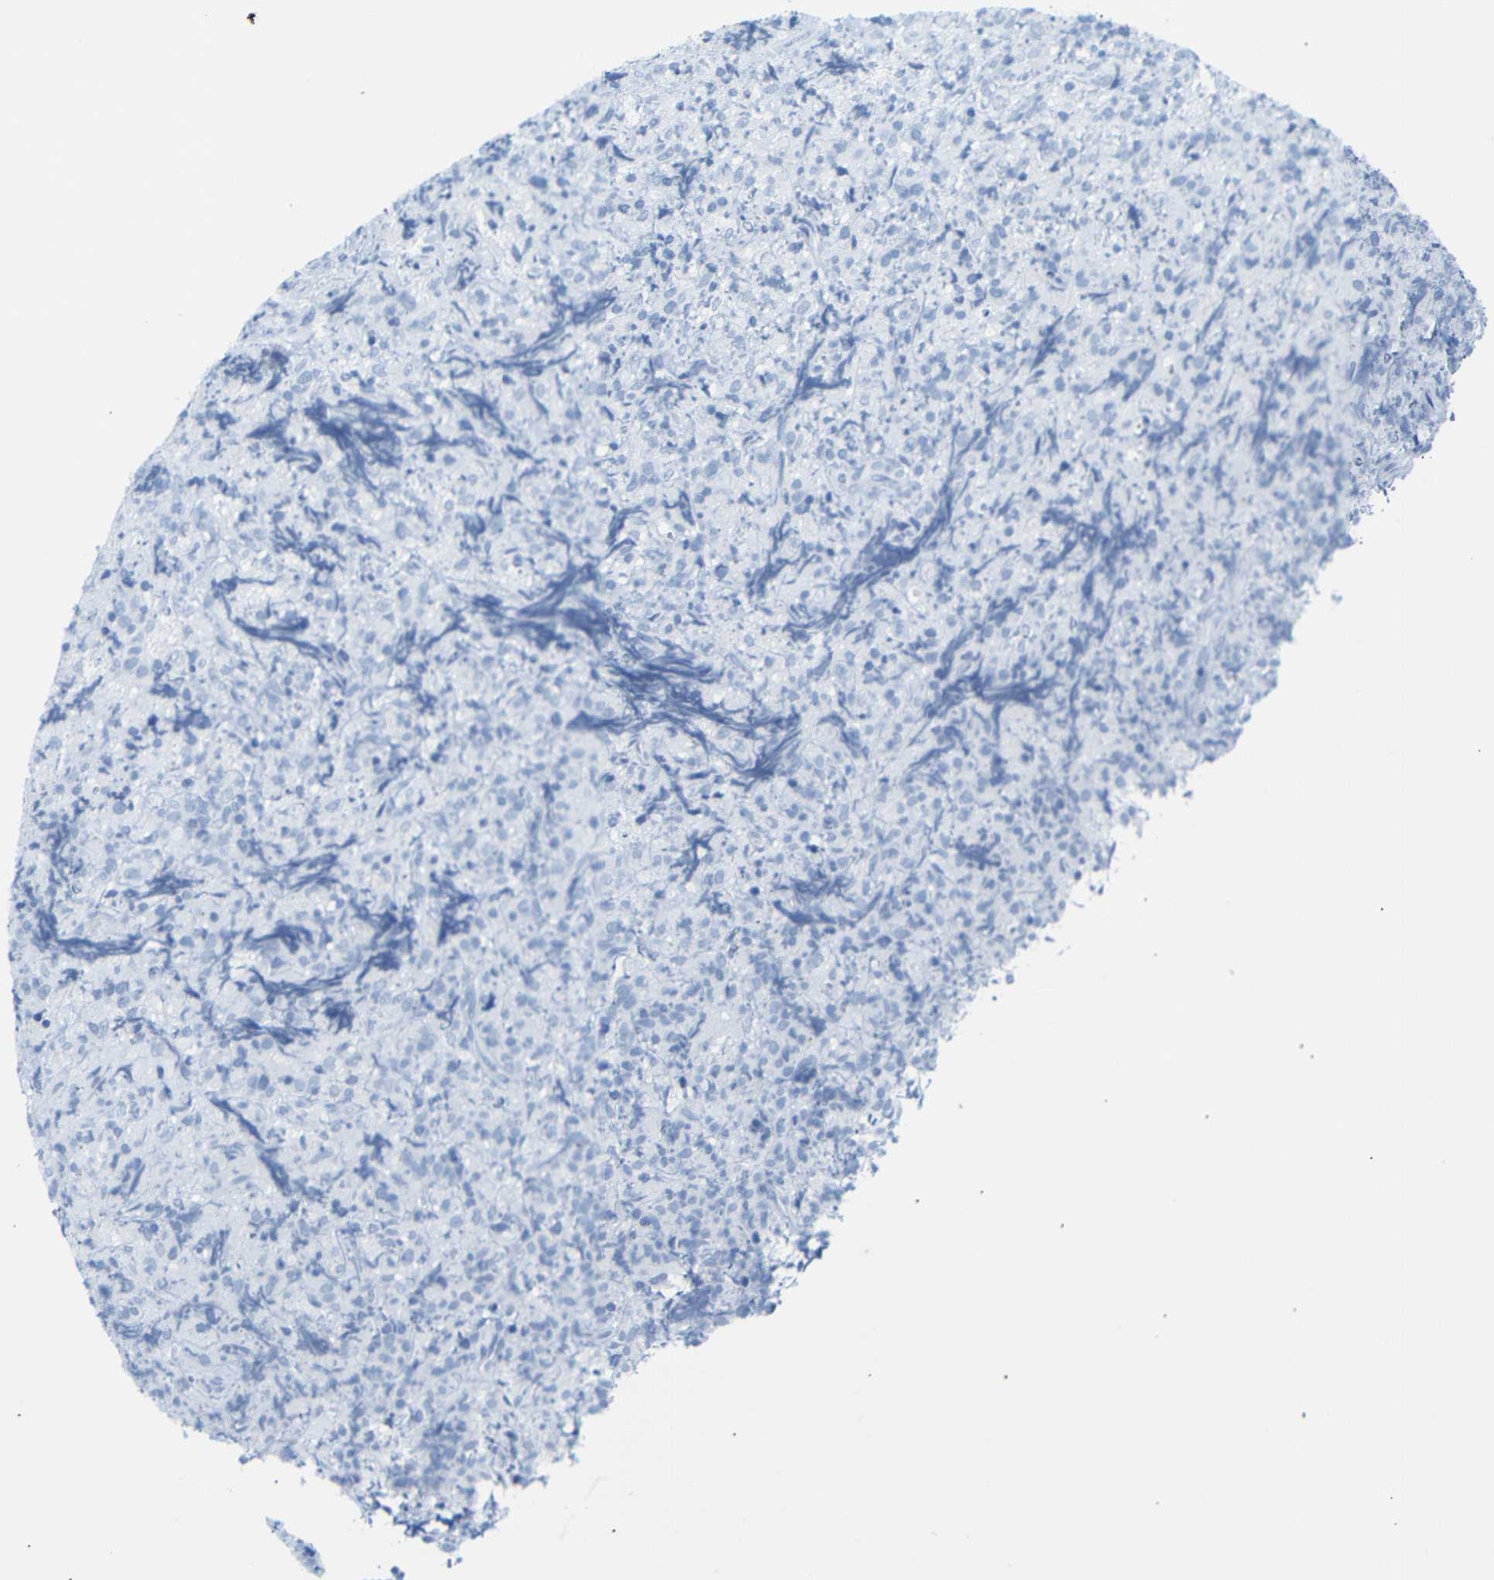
{"staining": {"intensity": "negative", "quantity": "none", "location": "none"}, "tissue": "lymphoma", "cell_type": "Tumor cells", "image_type": "cancer", "snomed": [{"axis": "morphology", "description": "Malignant lymphoma, non-Hodgkin's type, High grade"}, {"axis": "topography", "description": "Tonsil"}], "caption": "Immunohistochemistry (IHC) of human malignant lymphoma, non-Hodgkin's type (high-grade) reveals no positivity in tumor cells.", "gene": "DYNAP", "patient": {"sex": "female", "age": 36}}